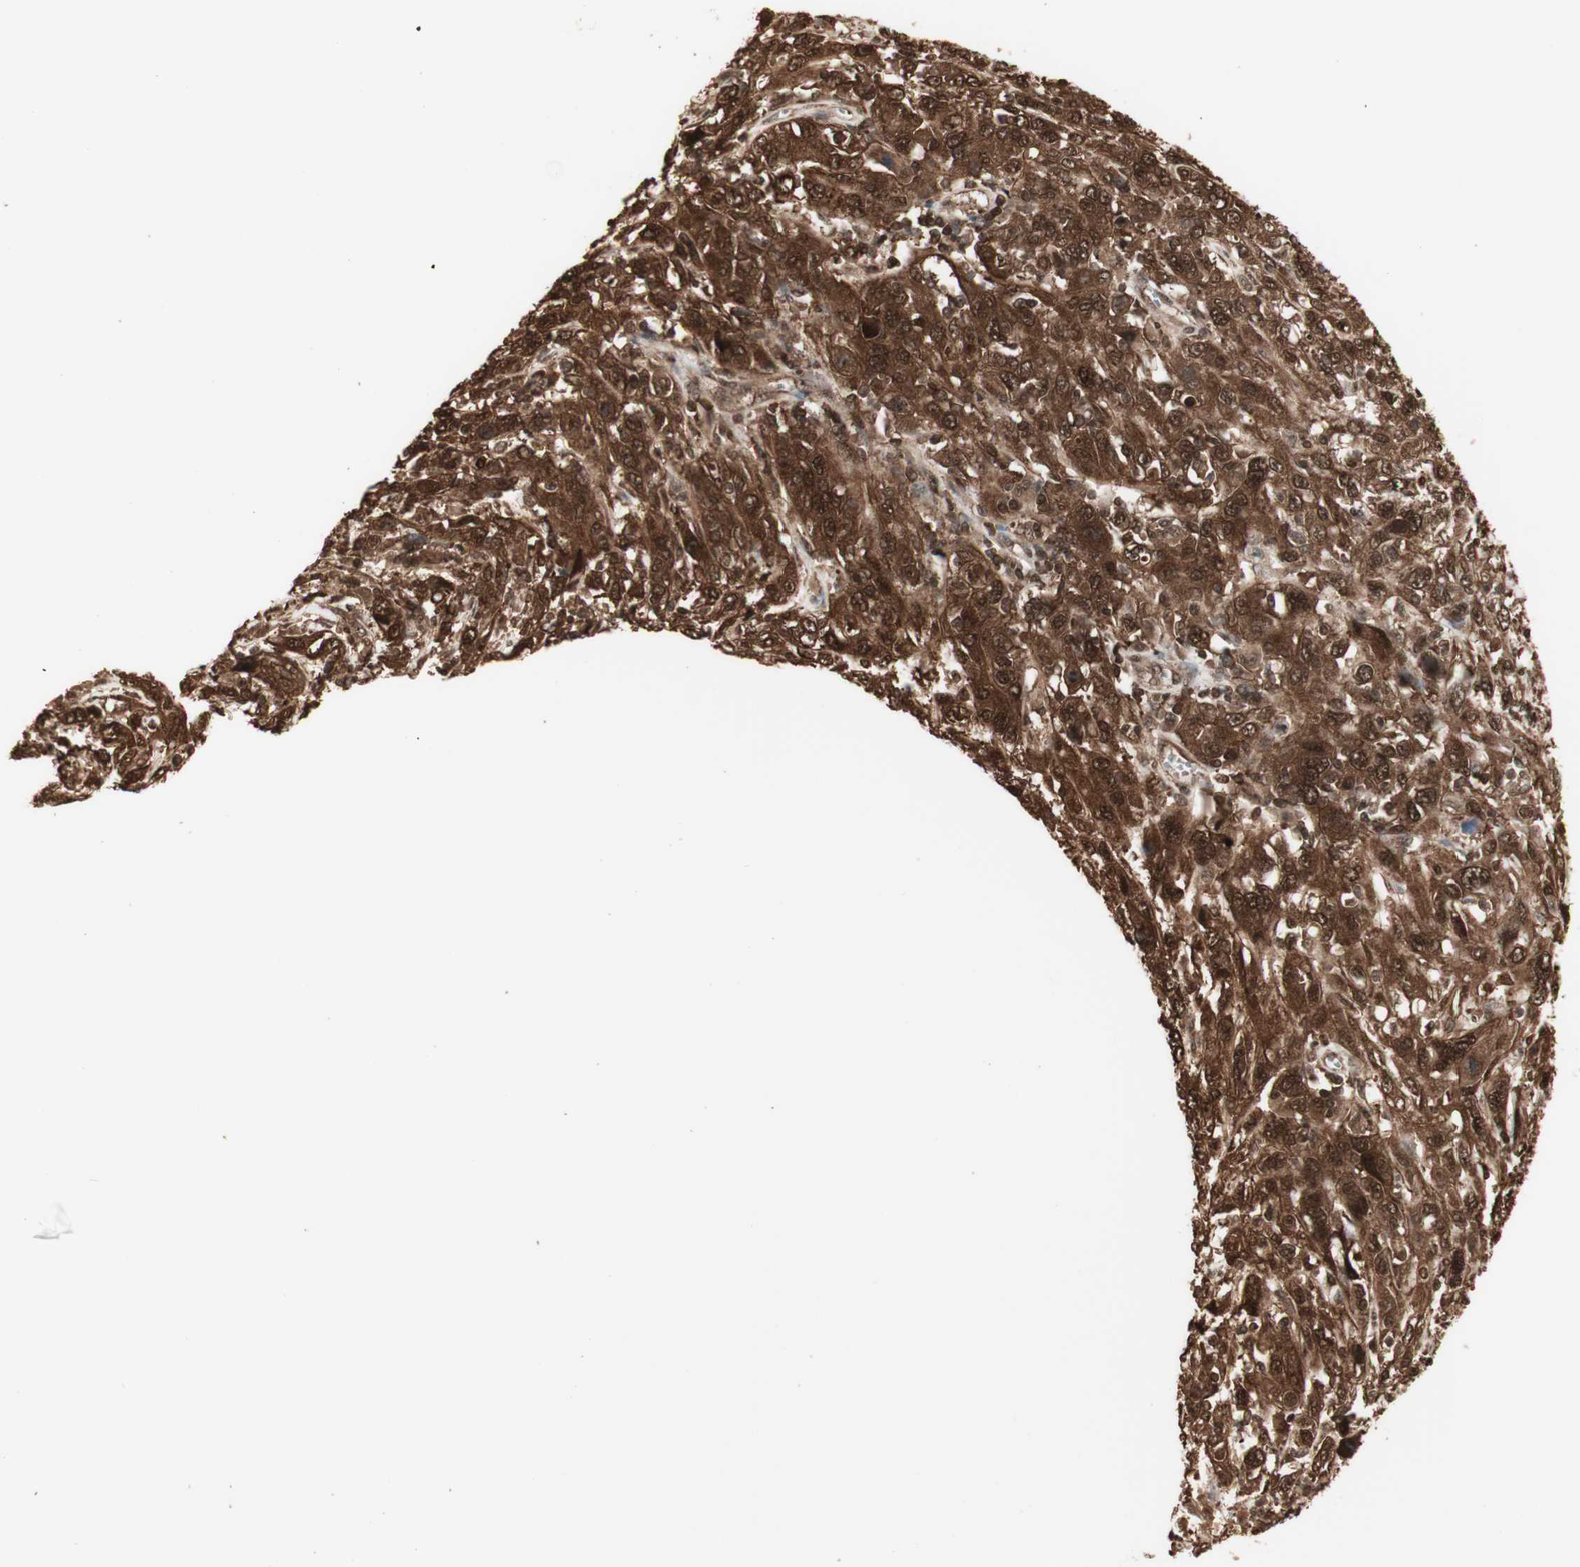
{"staining": {"intensity": "strong", "quantity": ">75%", "location": "cytoplasmic/membranous,nuclear"}, "tissue": "cervical cancer", "cell_type": "Tumor cells", "image_type": "cancer", "snomed": [{"axis": "morphology", "description": "Squamous cell carcinoma, NOS"}, {"axis": "topography", "description": "Cervix"}], "caption": "Protein expression analysis of human cervical cancer reveals strong cytoplasmic/membranous and nuclear expression in approximately >75% of tumor cells.", "gene": "YWHAB", "patient": {"sex": "female", "age": 46}}